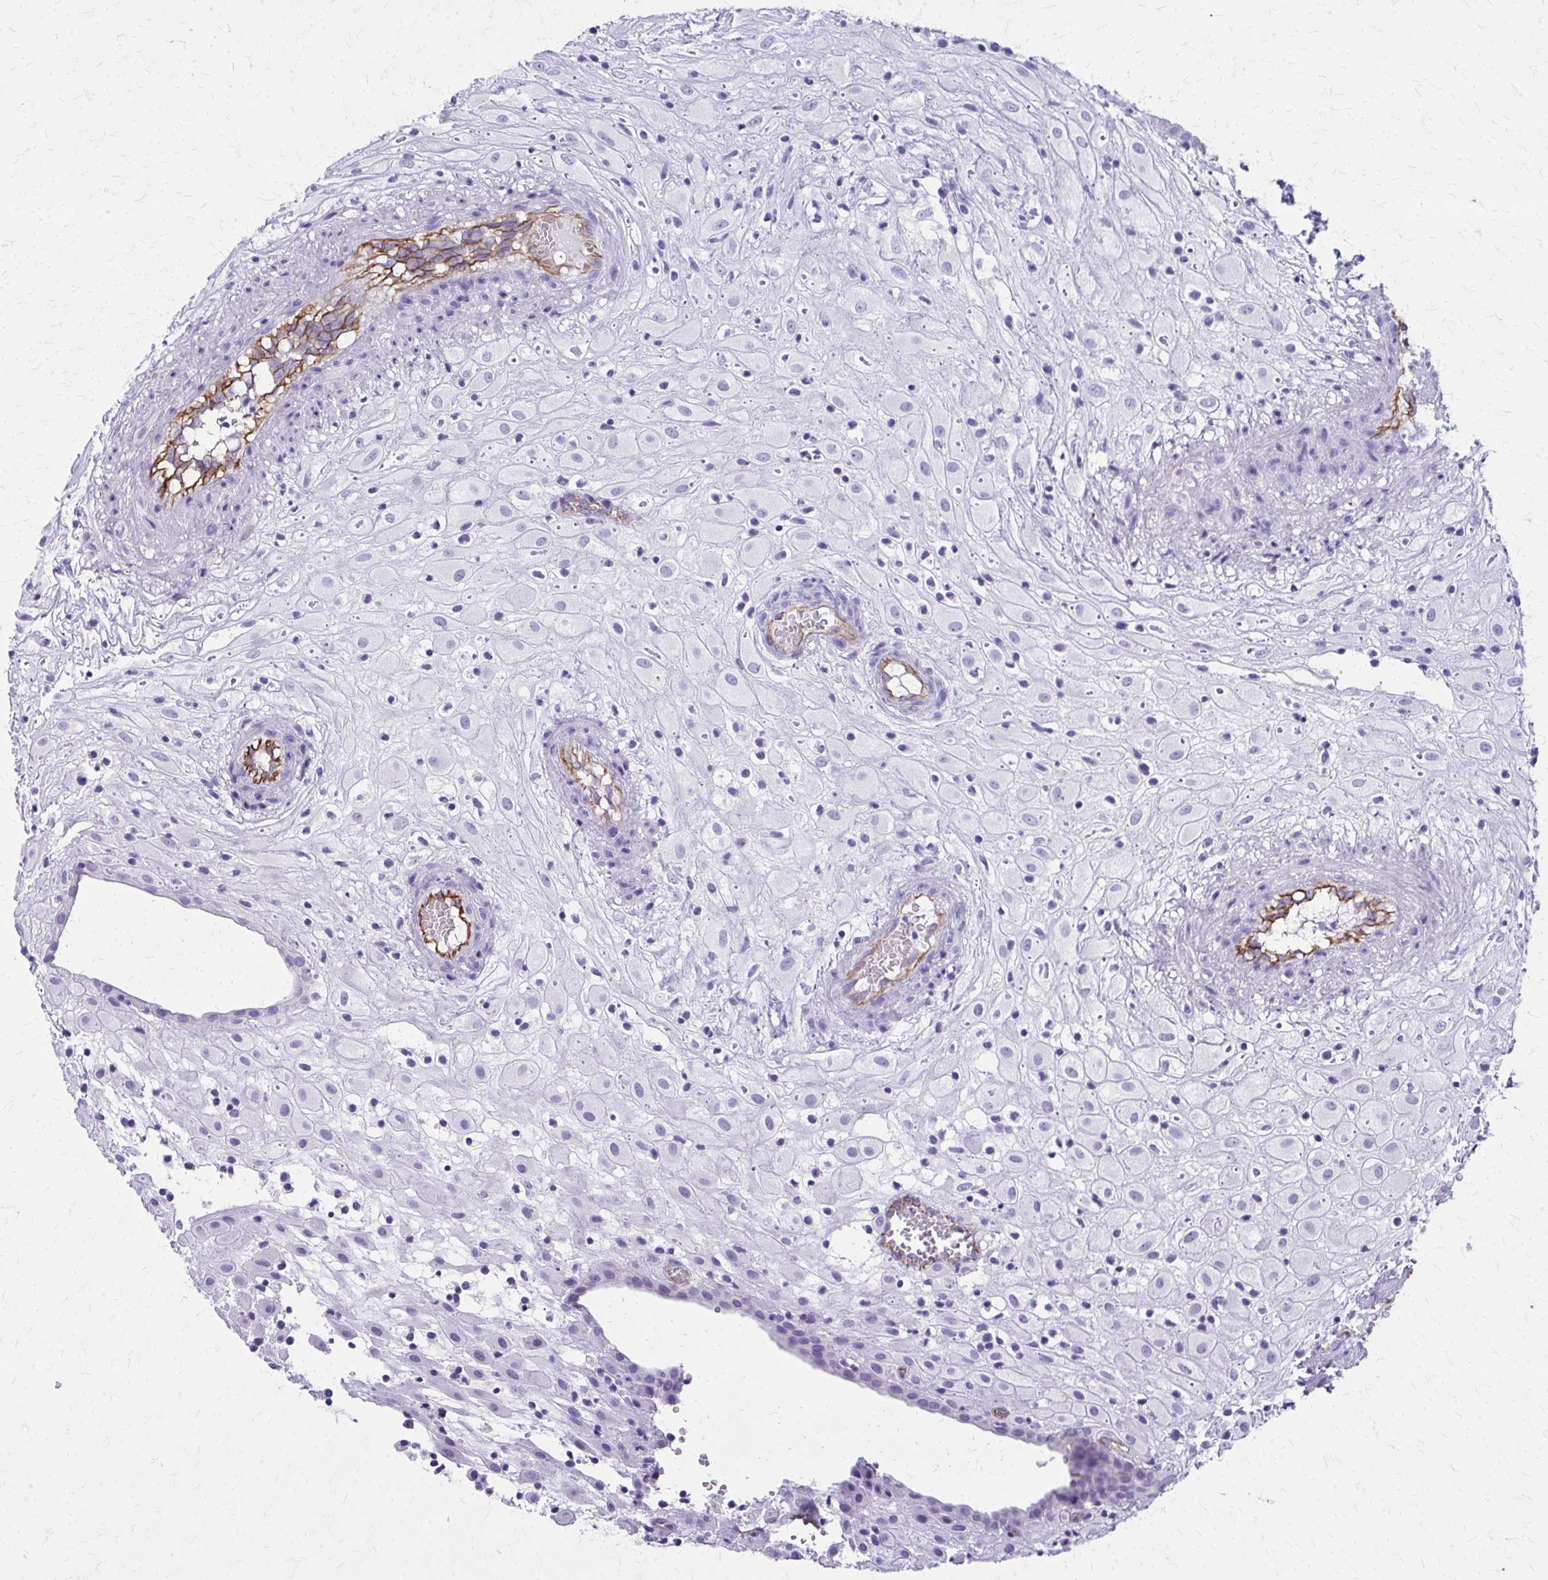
{"staining": {"intensity": "negative", "quantity": "none", "location": "none"}, "tissue": "placenta", "cell_type": "Decidual cells", "image_type": "normal", "snomed": [{"axis": "morphology", "description": "Normal tissue, NOS"}, {"axis": "topography", "description": "Placenta"}], "caption": "A photomicrograph of placenta stained for a protein shows no brown staining in decidual cells.", "gene": "TPSG1", "patient": {"sex": "female", "age": 24}}